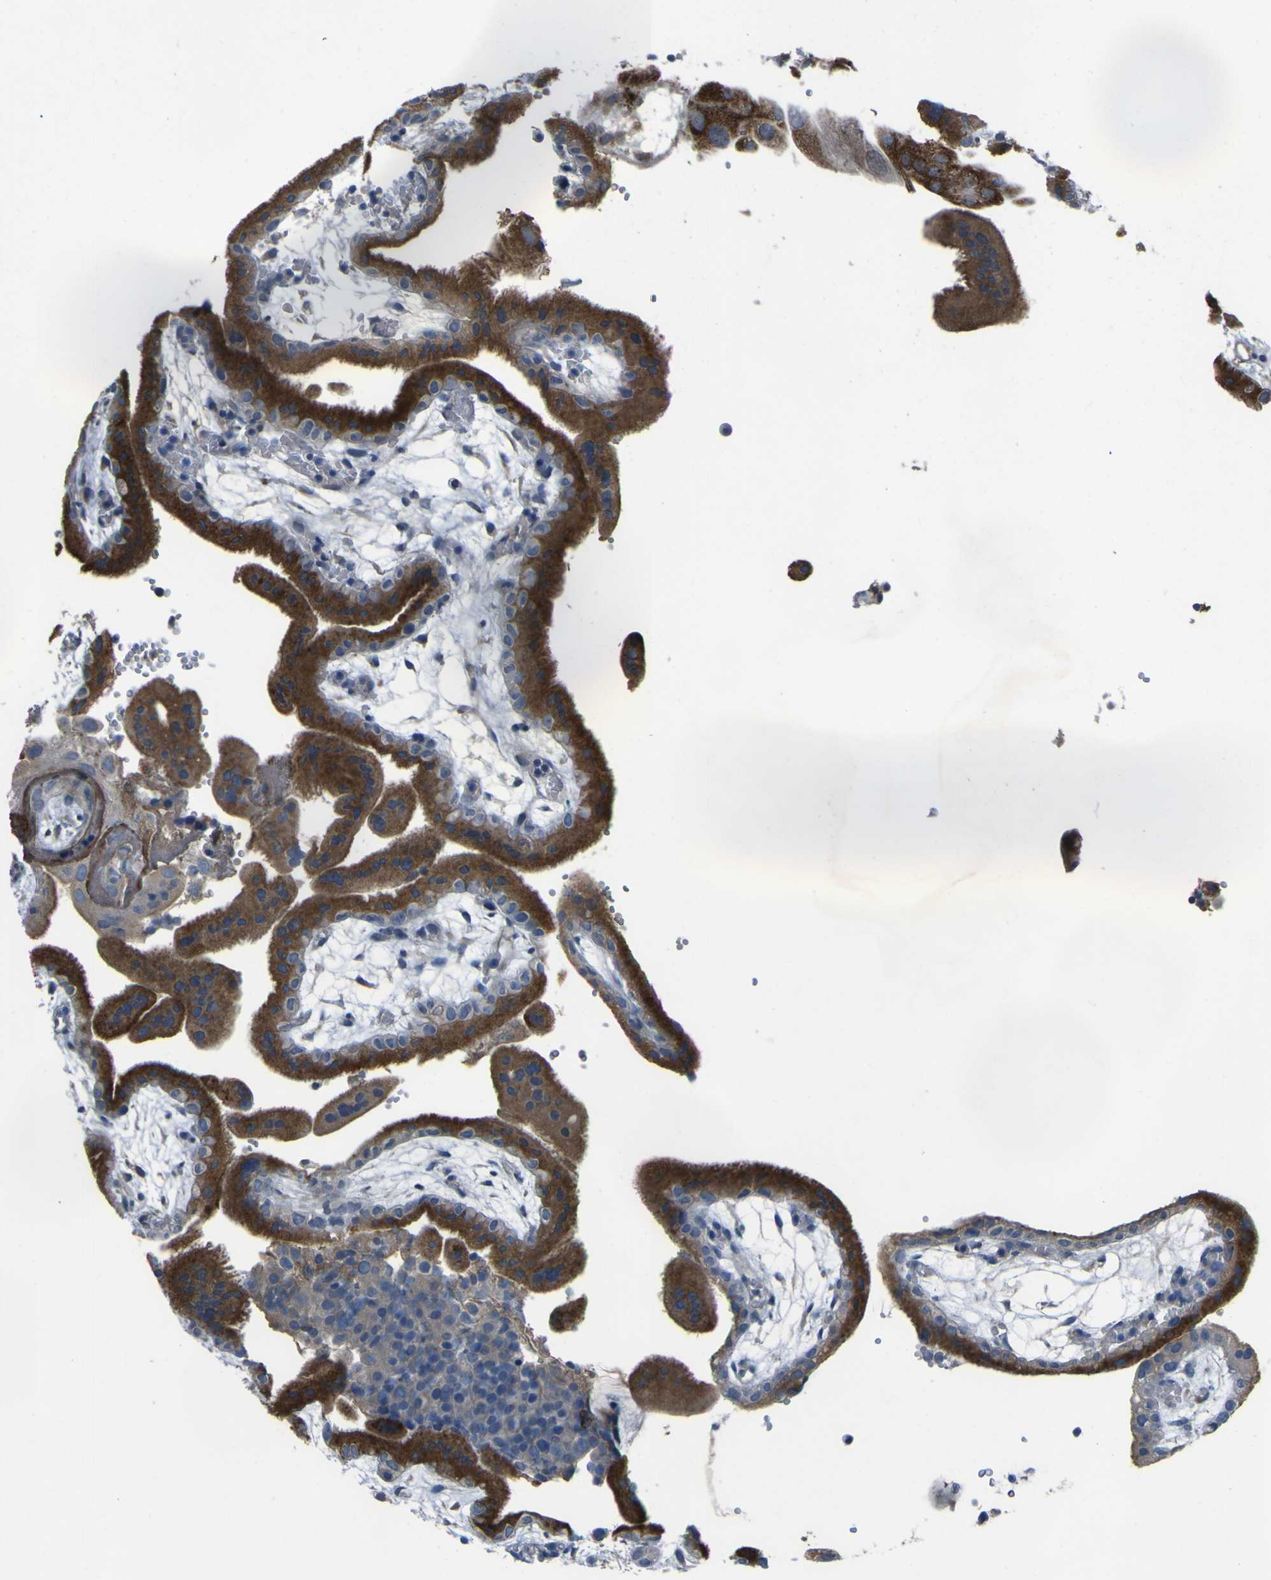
{"staining": {"intensity": "strong", "quantity": "25%-75%", "location": "cytoplasmic/membranous"}, "tissue": "placenta", "cell_type": "Decidual cells", "image_type": "normal", "snomed": [{"axis": "morphology", "description": "Normal tissue, NOS"}, {"axis": "topography", "description": "Placenta"}], "caption": "About 25%-75% of decidual cells in normal placenta reveal strong cytoplasmic/membranous protein staining as visualized by brown immunohistochemical staining.", "gene": "GPLD1", "patient": {"sex": "female", "age": 18}}